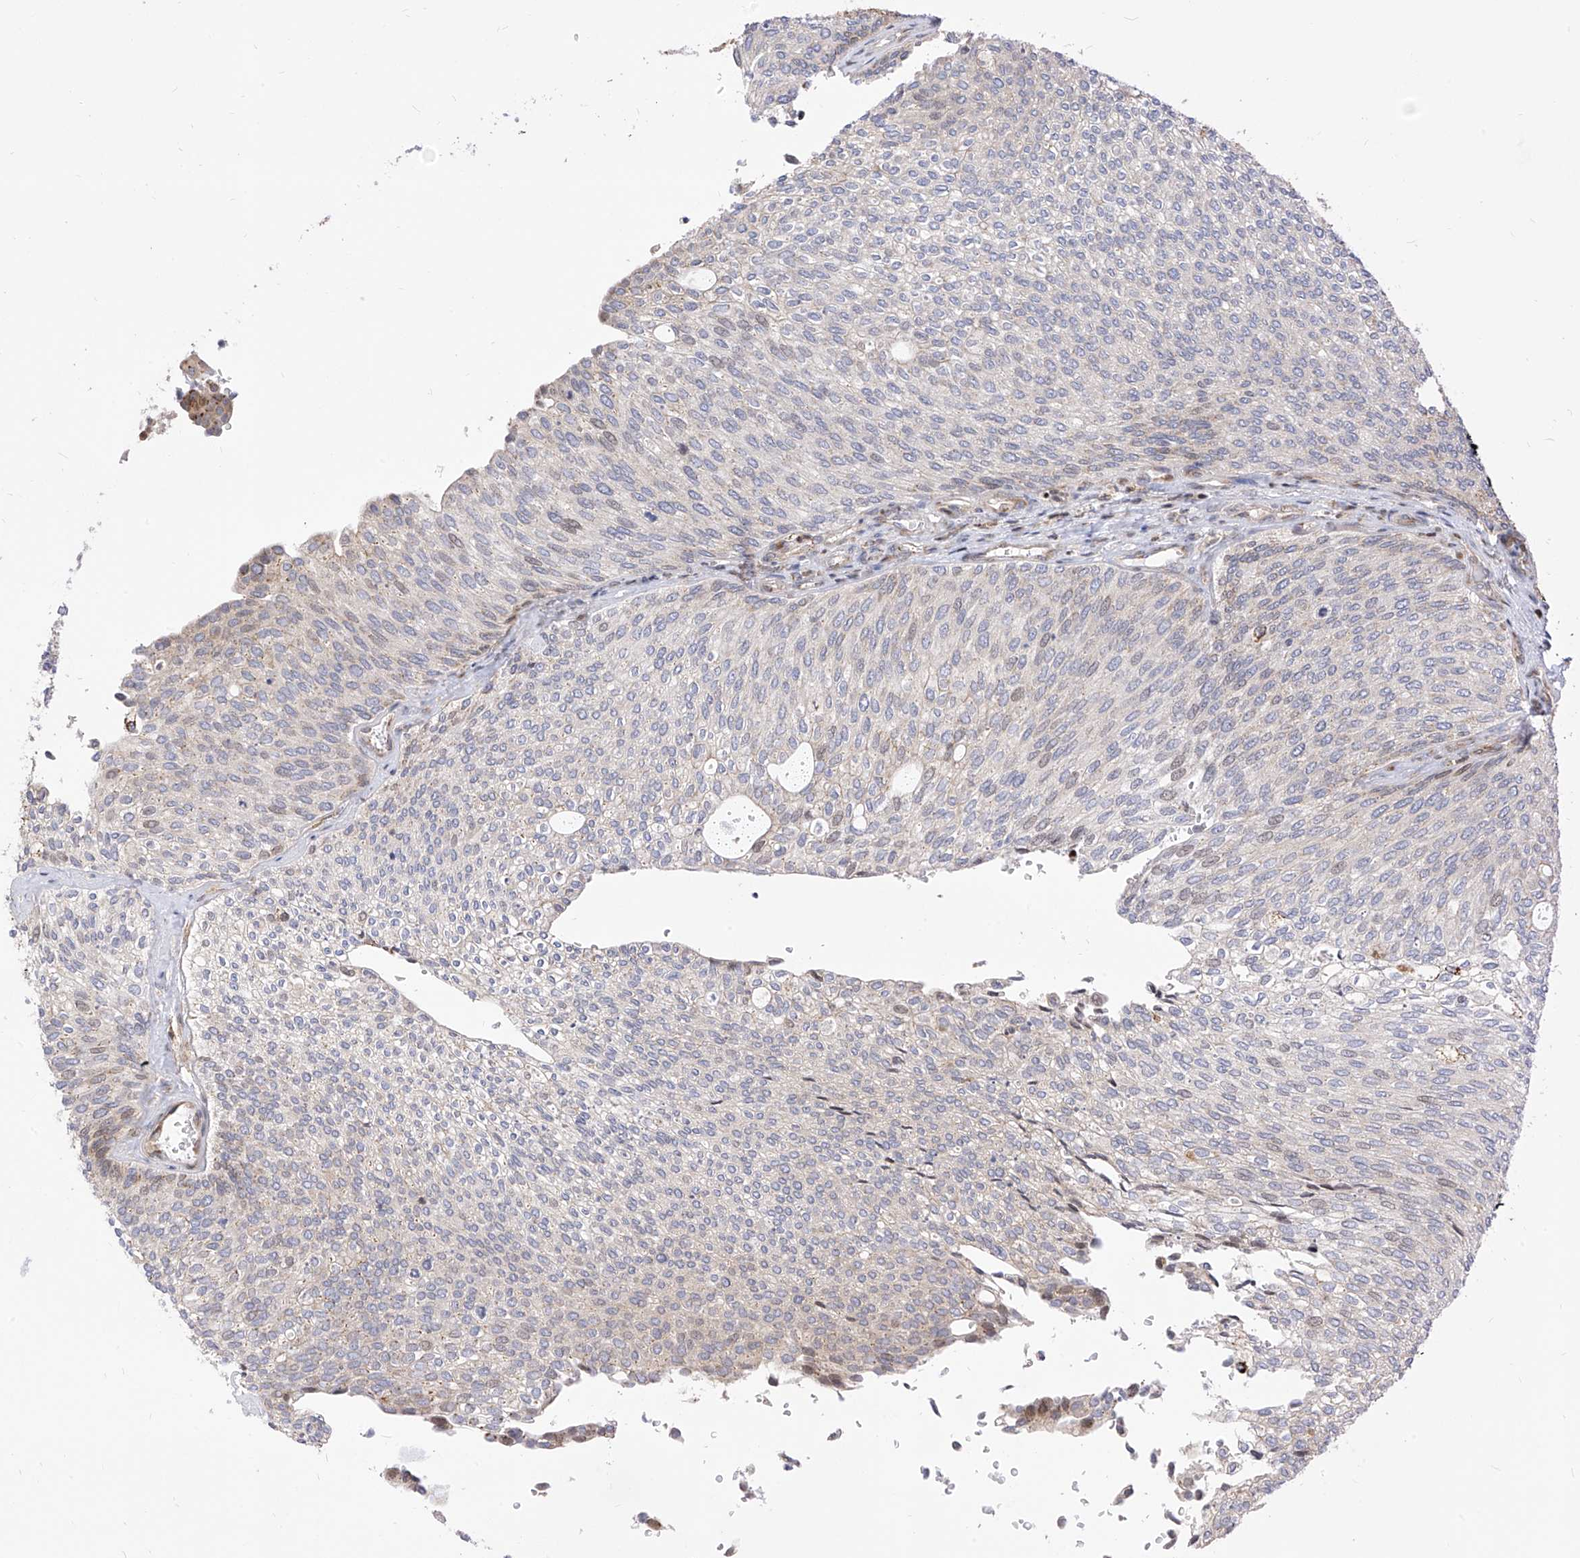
{"staining": {"intensity": "weak", "quantity": "<25%", "location": "cytoplasmic/membranous"}, "tissue": "urothelial cancer", "cell_type": "Tumor cells", "image_type": "cancer", "snomed": [{"axis": "morphology", "description": "Urothelial carcinoma, Low grade"}, {"axis": "topography", "description": "Urinary bladder"}], "caption": "Immunohistochemical staining of urothelial cancer reveals no significant expression in tumor cells. (DAB immunohistochemistry (IHC) with hematoxylin counter stain).", "gene": "TTLL8", "patient": {"sex": "female", "age": 79}}